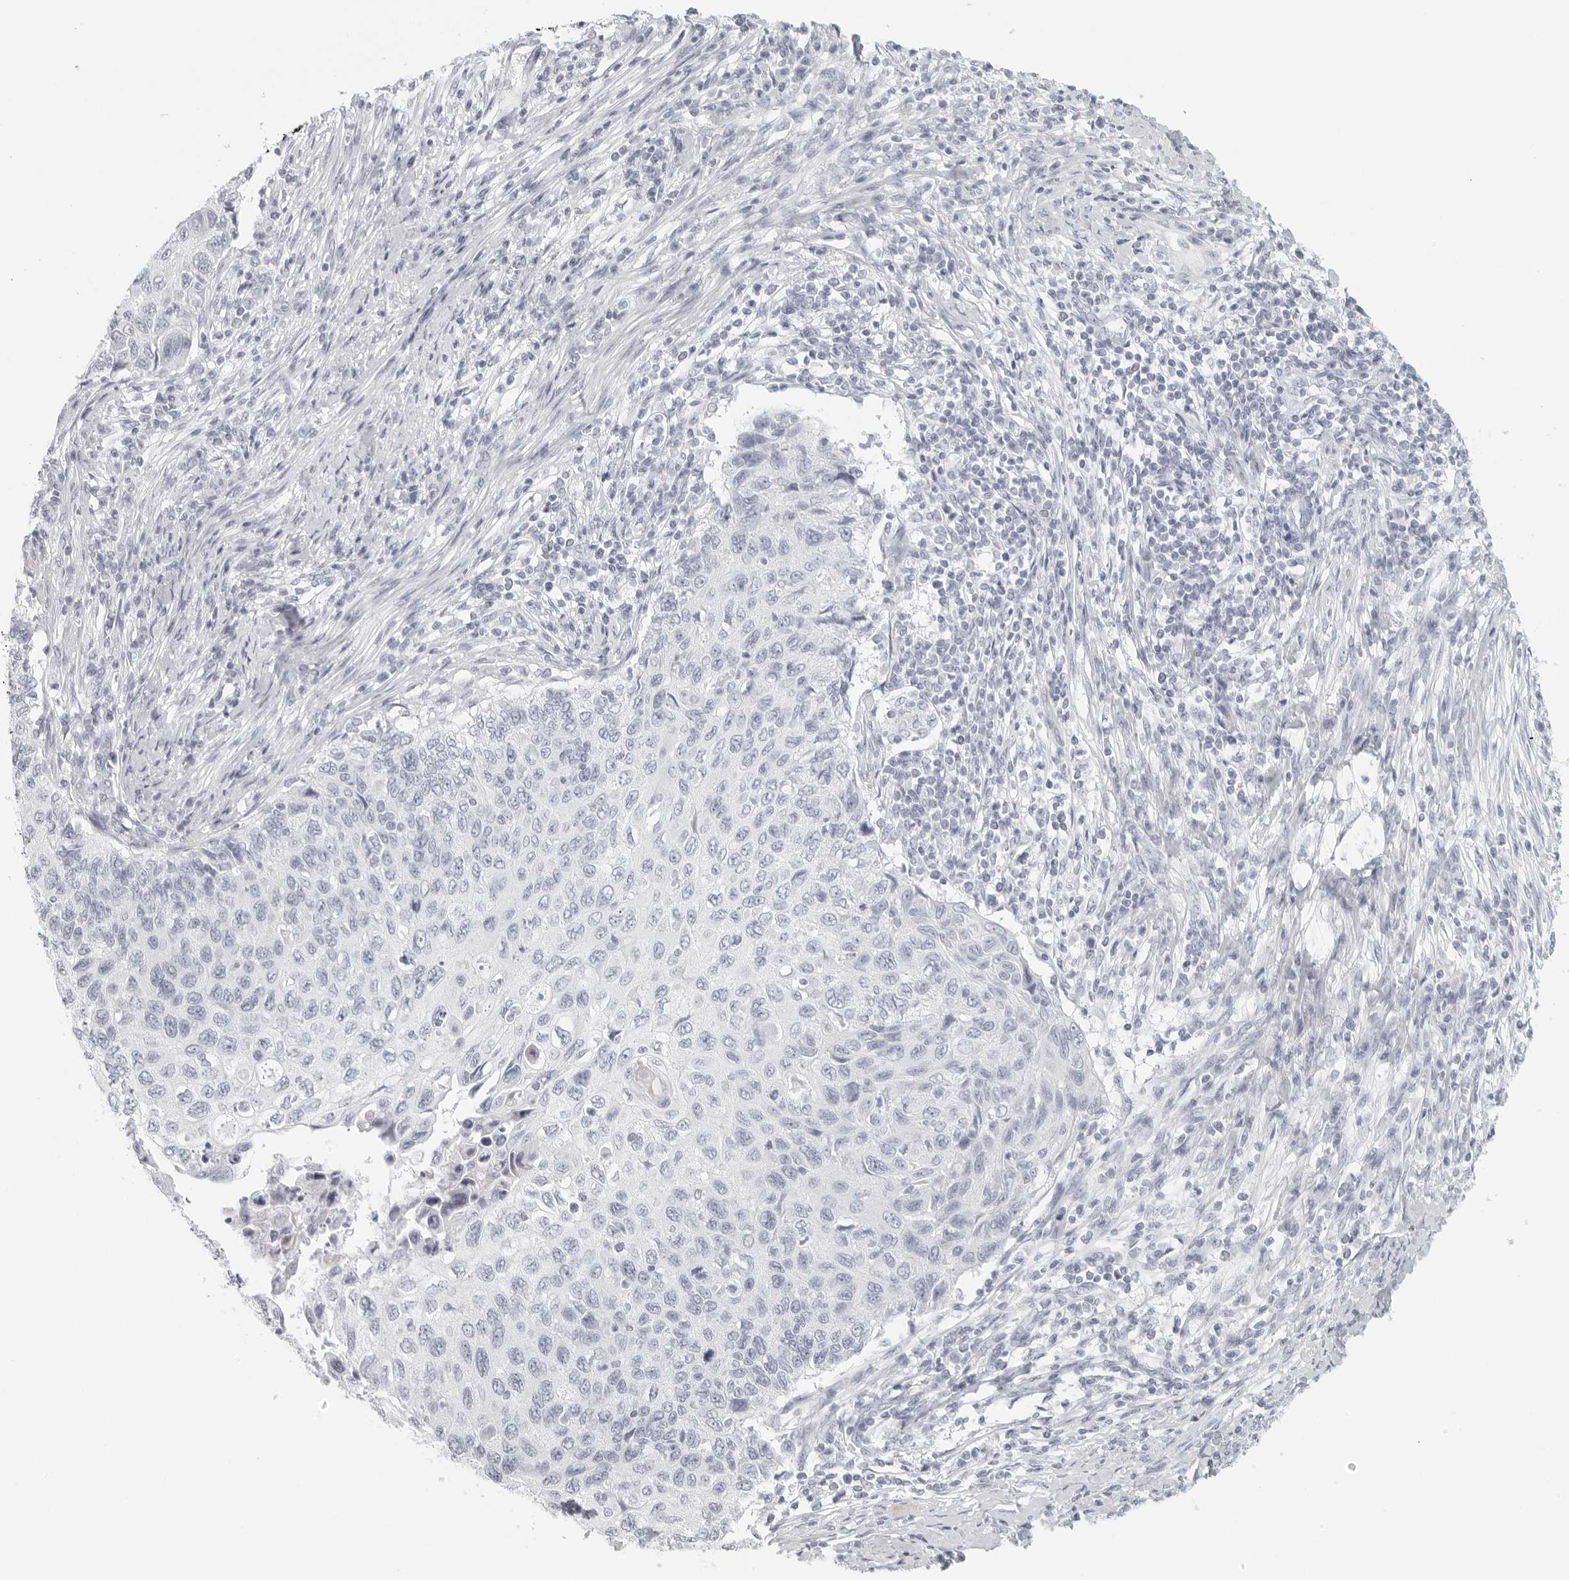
{"staining": {"intensity": "negative", "quantity": "none", "location": "none"}, "tissue": "cervical cancer", "cell_type": "Tumor cells", "image_type": "cancer", "snomed": [{"axis": "morphology", "description": "Squamous cell carcinoma, NOS"}, {"axis": "topography", "description": "Cervix"}], "caption": "Tumor cells show no significant protein expression in cervical cancer (squamous cell carcinoma).", "gene": "RPS6KC1", "patient": {"sex": "female", "age": 70}}